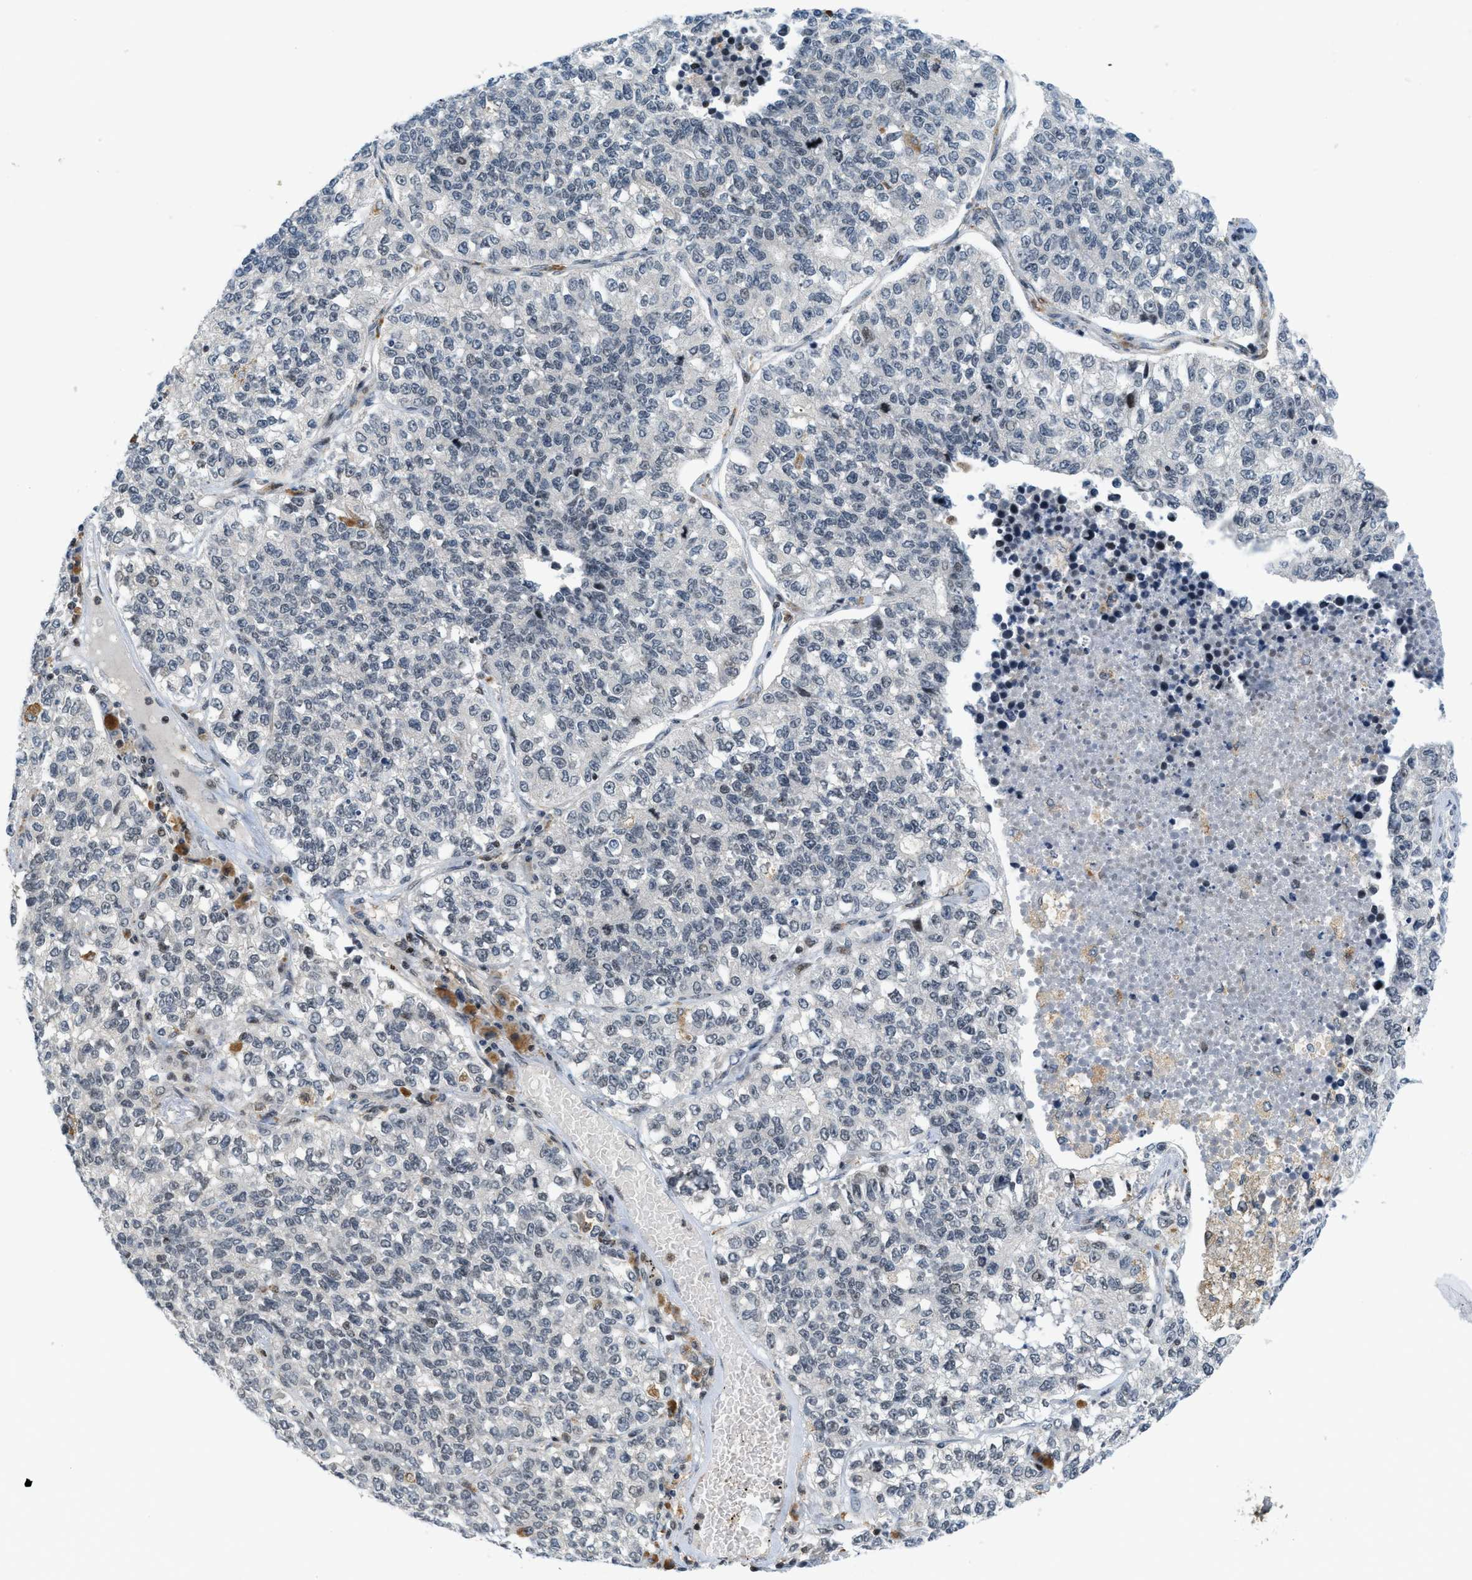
{"staining": {"intensity": "moderate", "quantity": "<25%", "location": "nuclear"}, "tissue": "lung cancer", "cell_type": "Tumor cells", "image_type": "cancer", "snomed": [{"axis": "morphology", "description": "Adenocarcinoma, NOS"}, {"axis": "topography", "description": "Lung"}], "caption": "Immunohistochemistry staining of lung cancer (adenocarcinoma), which displays low levels of moderate nuclear staining in about <25% of tumor cells indicating moderate nuclear protein staining. The staining was performed using DAB (3,3'-diaminobenzidine) (brown) for protein detection and nuclei were counterstained in hematoxylin (blue).", "gene": "ING1", "patient": {"sex": "male", "age": 49}}